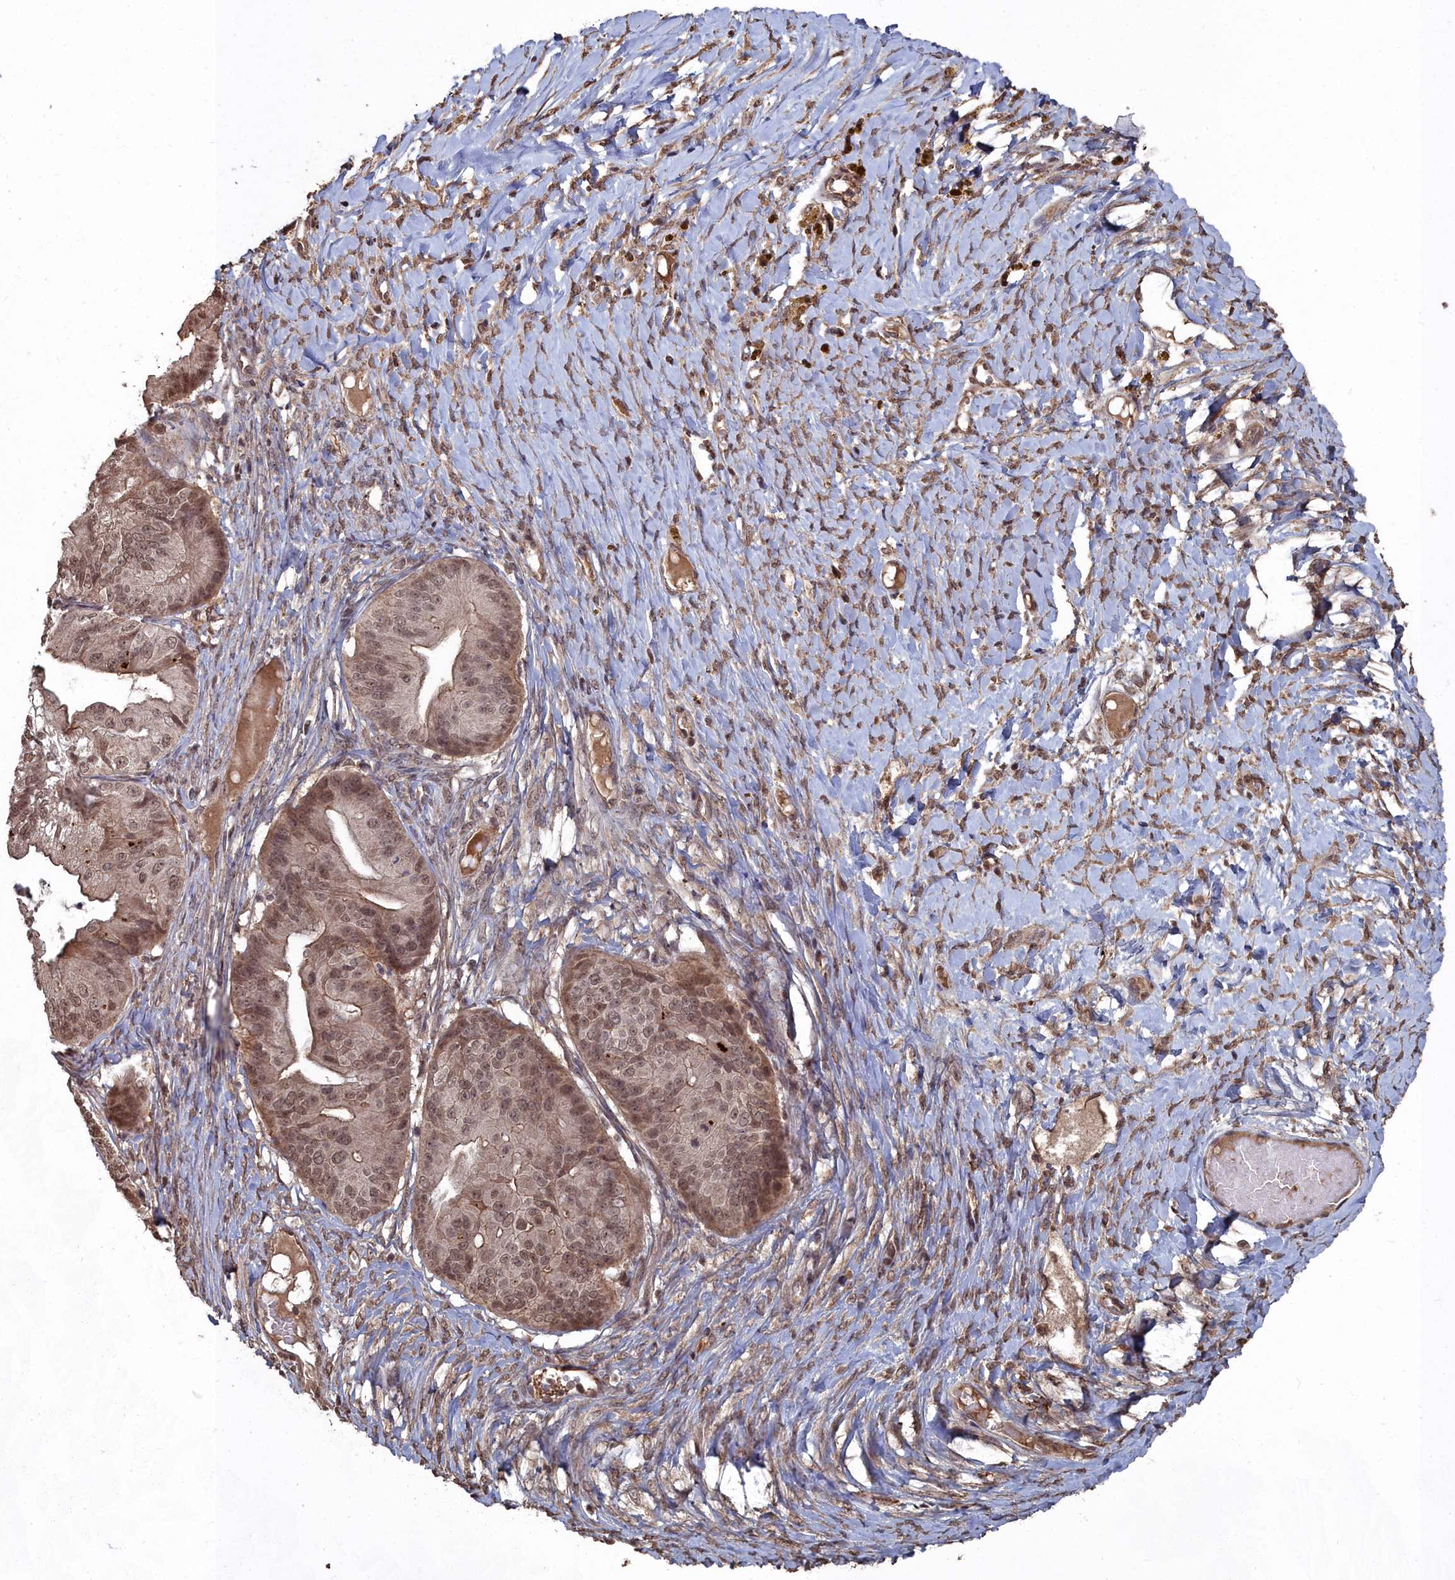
{"staining": {"intensity": "moderate", "quantity": ">75%", "location": "cytoplasmic/membranous,nuclear"}, "tissue": "ovarian cancer", "cell_type": "Tumor cells", "image_type": "cancer", "snomed": [{"axis": "morphology", "description": "Cystadenocarcinoma, mucinous, NOS"}, {"axis": "topography", "description": "Ovary"}], "caption": "Immunohistochemical staining of ovarian mucinous cystadenocarcinoma displays medium levels of moderate cytoplasmic/membranous and nuclear protein staining in about >75% of tumor cells. (Stains: DAB (3,3'-diaminobenzidine) in brown, nuclei in blue, Microscopy: brightfield microscopy at high magnification).", "gene": "CCNP", "patient": {"sex": "female", "age": 61}}